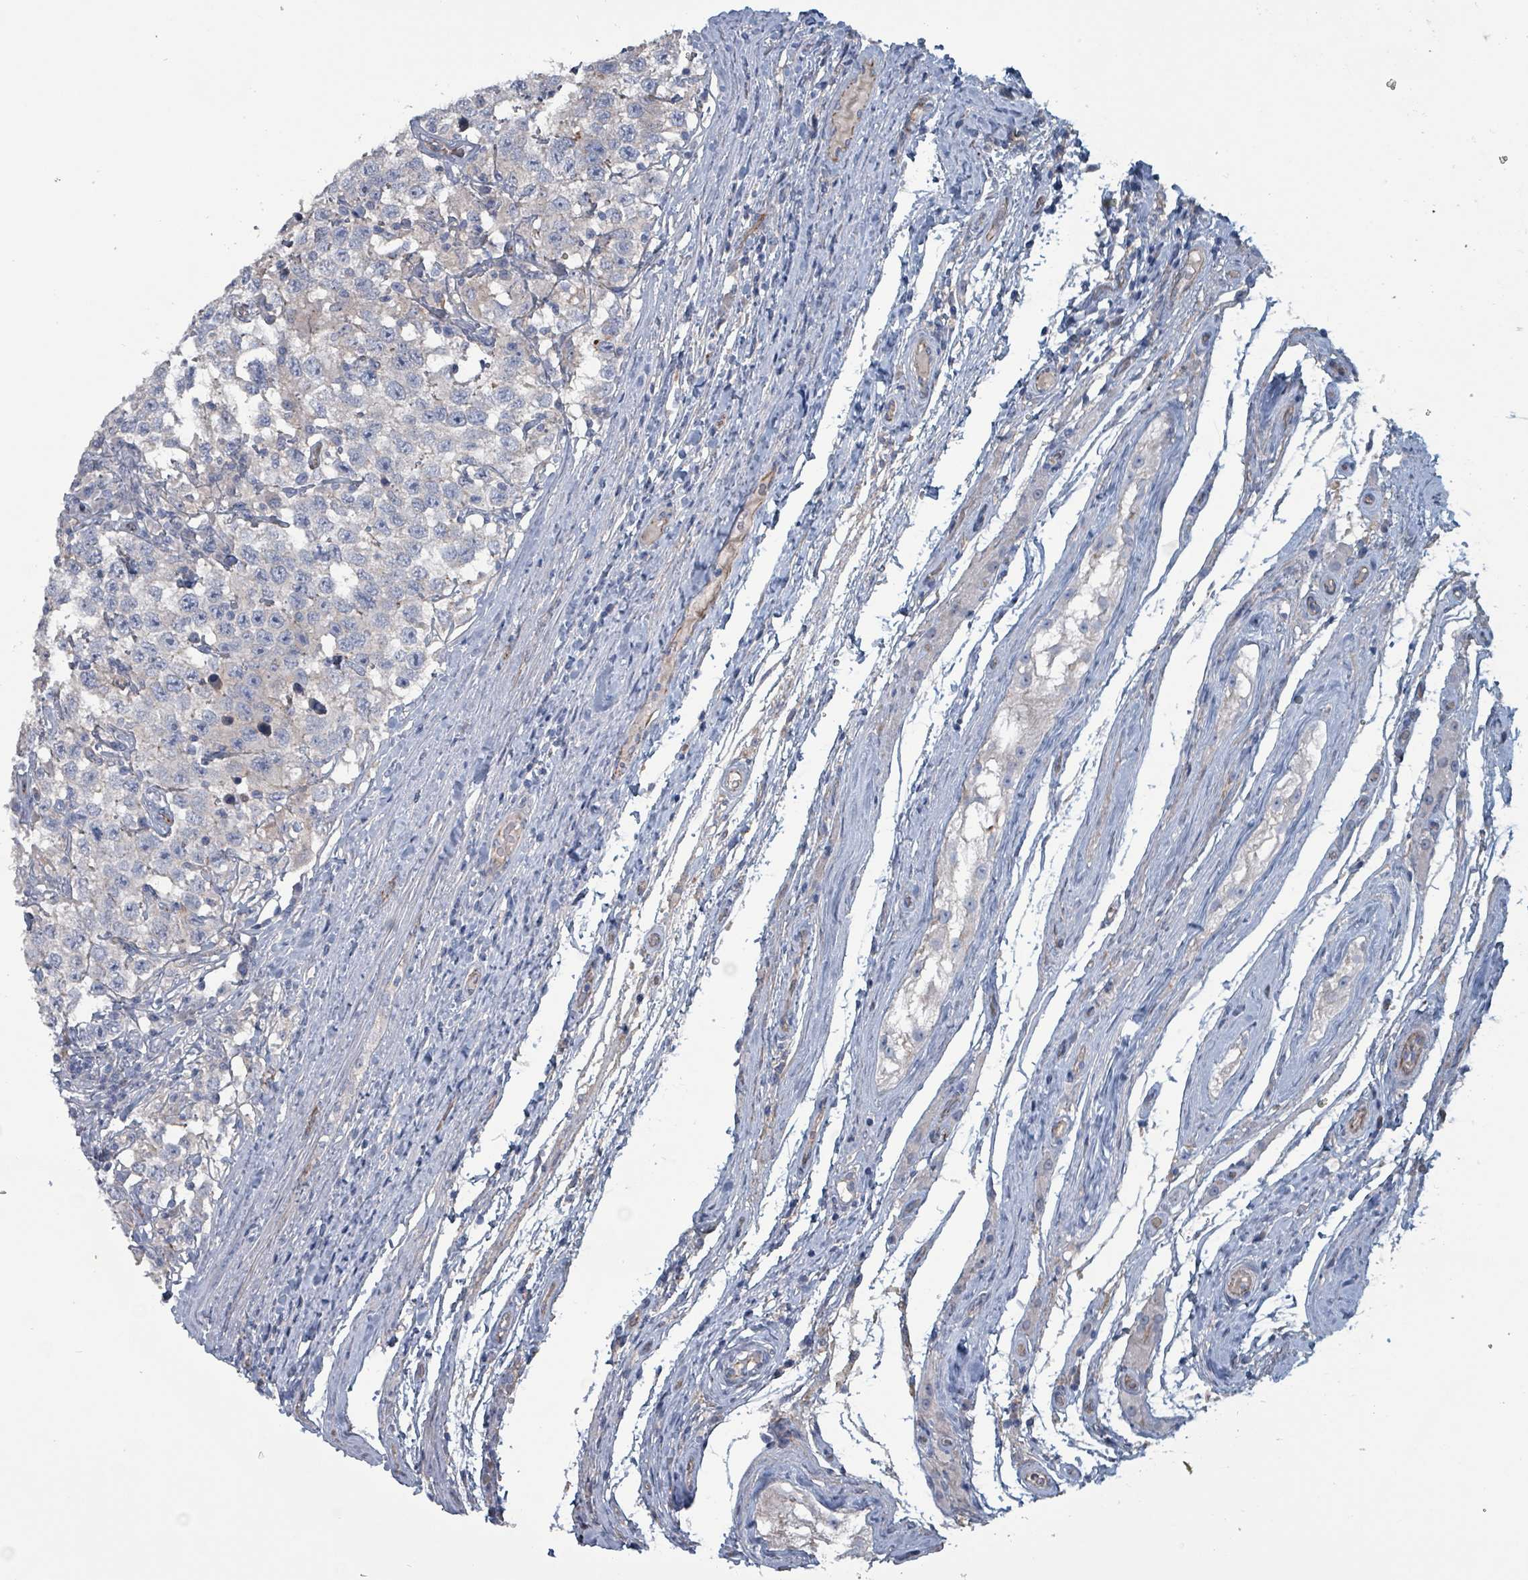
{"staining": {"intensity": "negative", "quantity": "none", "location": "none"}, "tissue": "testis cancer", "cell_type": "Tumor cells", "image_type": "cancer", "snomed": [{"axis": "morphology", "description": "Seminoma, NOS"}, {"axis": "topography", "description": "Testis"}], "caption": "An immunohistochemistry photomicrograph of testis cancer is shown. There is no staining in tumor cells of testis cancer.", "gene": "TAAR5", "patient": {"sex": "male", "age": 41}}